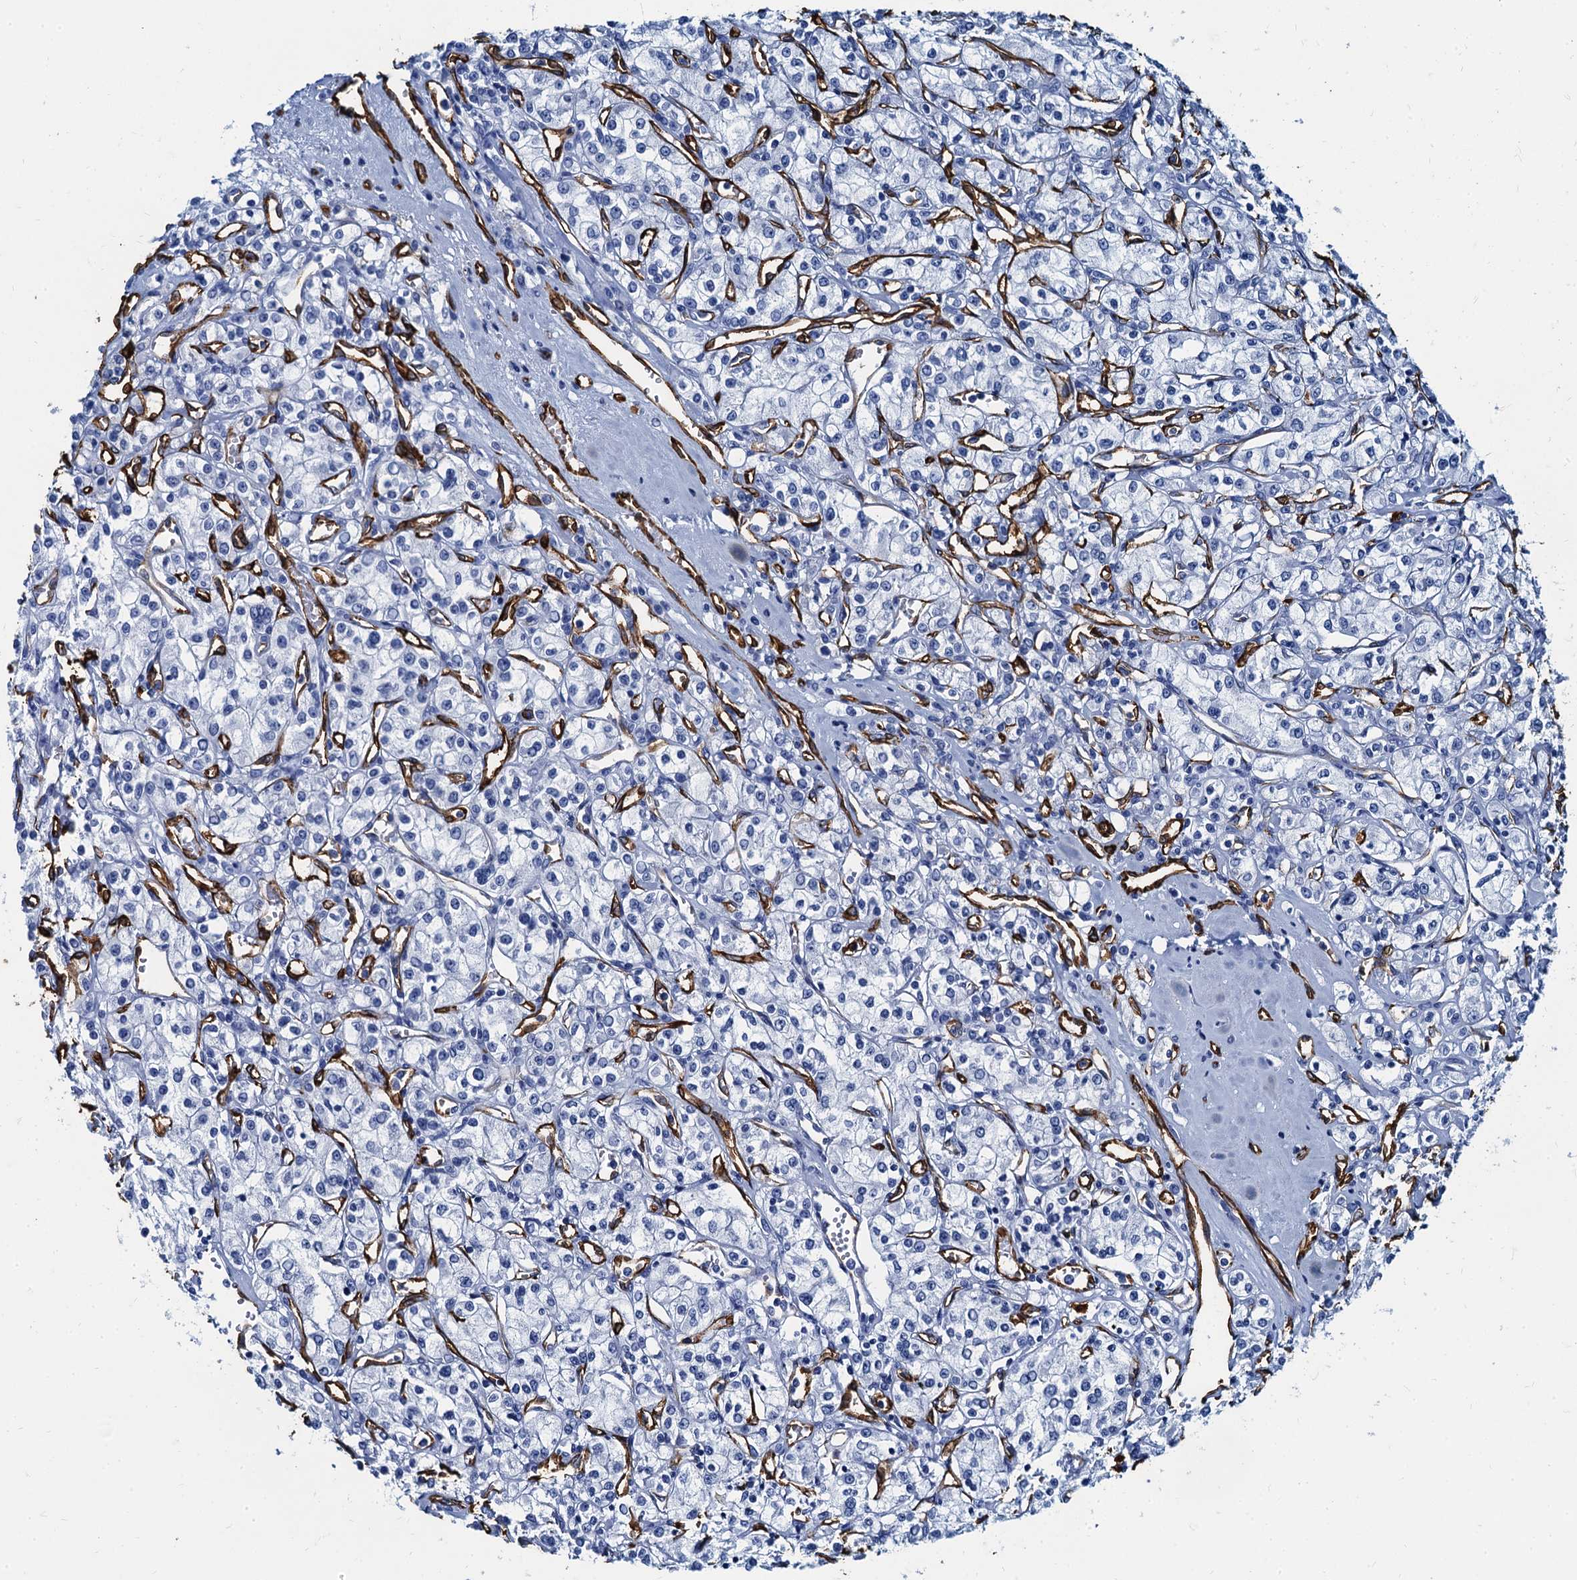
{"staining": {"intensity": "negative", "quantity": "none", "location": "none"}, "tissue": "renal cancer", "cell_type": "Tumor cells", "image_type": "cancer", "snomed": [{"axis": "morphology", "description": "Adenocarcinoma, NOS"}, {"axis": "topography", "description": "Kidney"}], "caption": "Renal adenocarcinoma stained for a protein using immunohistochemistry reveals no expression tumor cells.", "gene": "CAVIN2", "patient": {"sex": "female", "age": 59}}